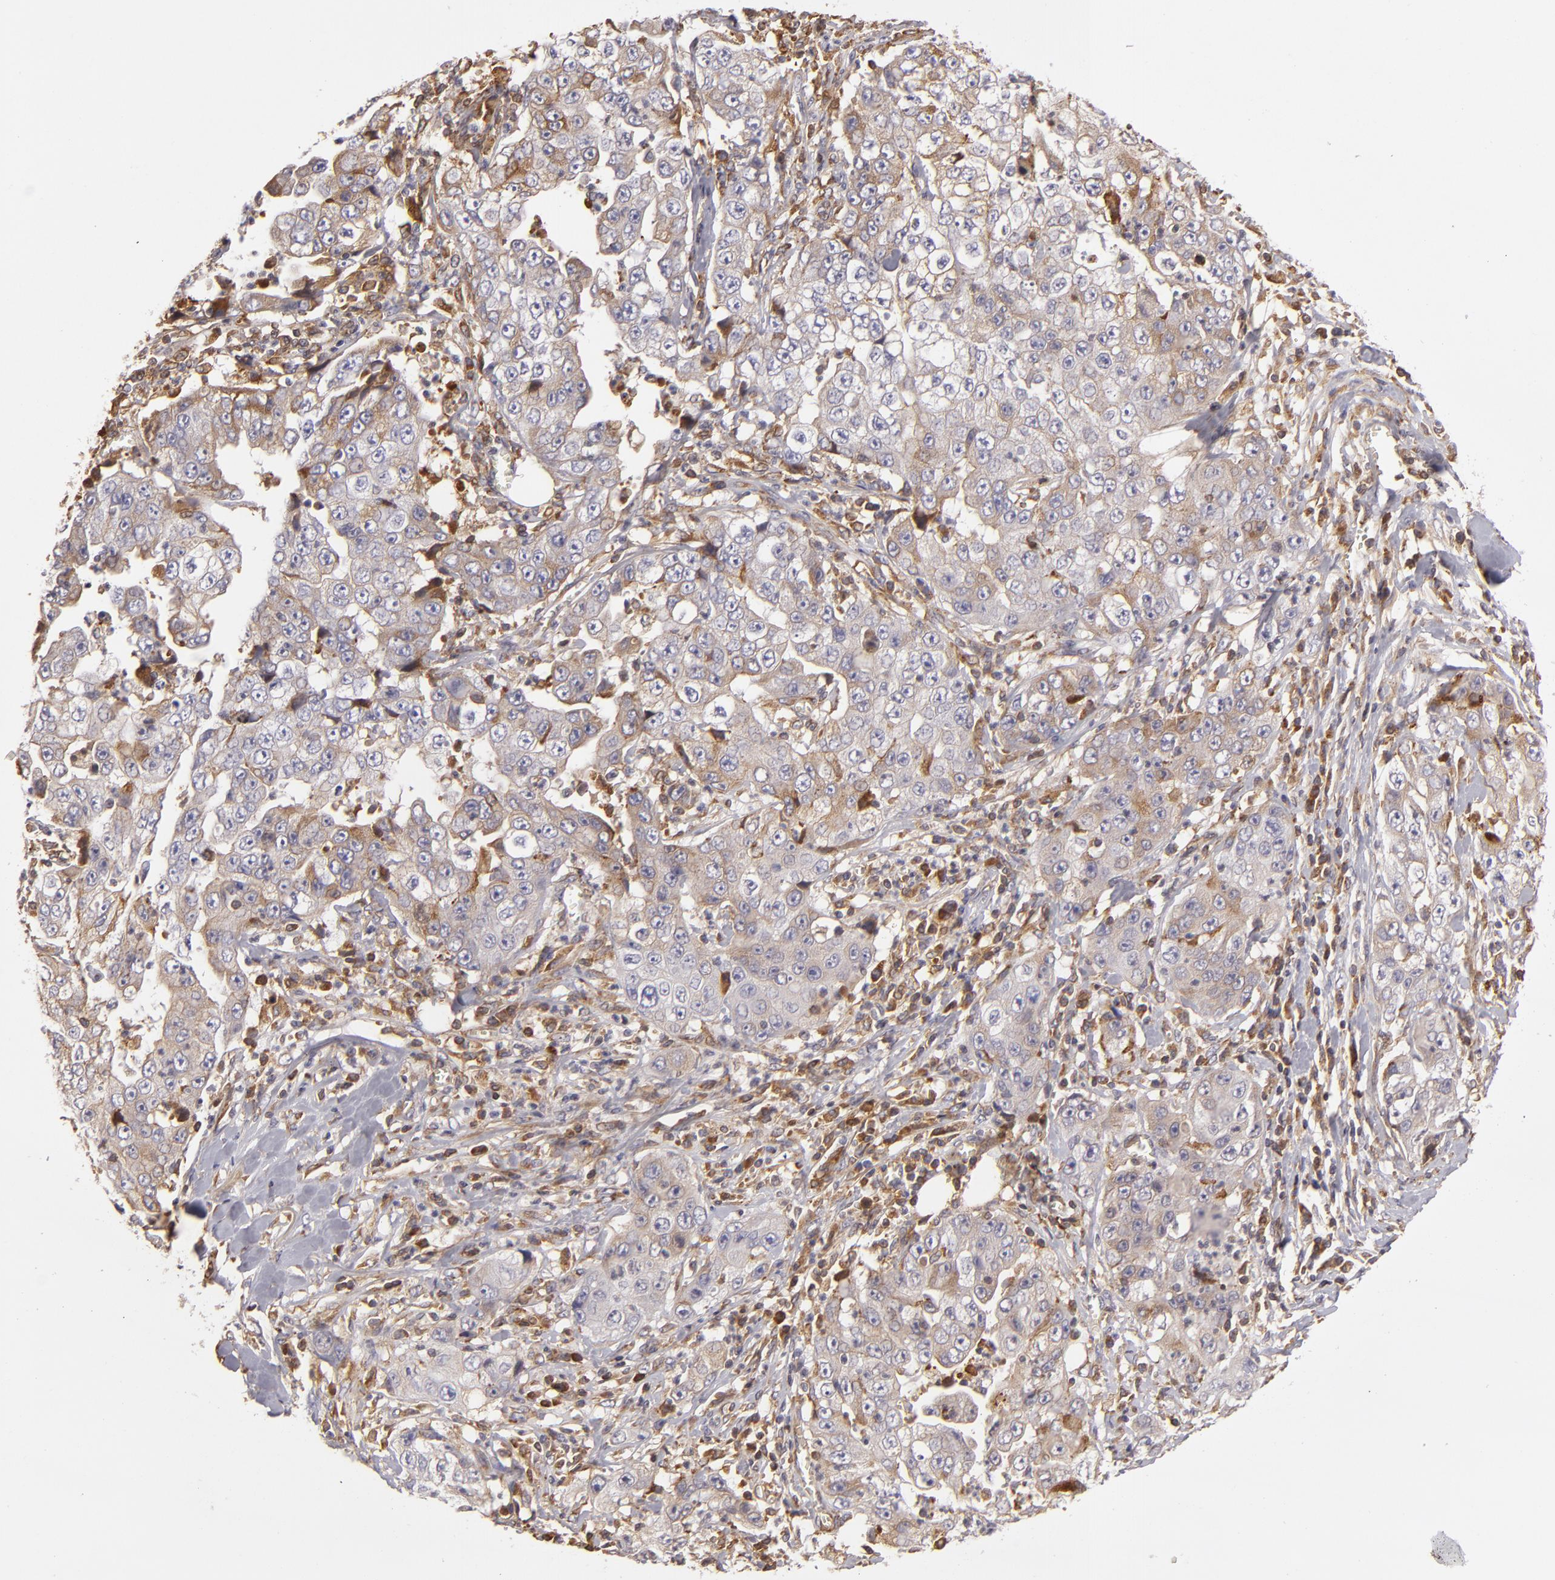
{"staining": {"intensity": "weak", "quantity": ">75%", "location": "cytoplasmic/membranous"}, "tissue": "lung cancer", "cell_type": "Tumor cells", "image_type": "cancer", "snomed": [{"axis": "morphology", "description": "Squamous cell carcinoma, NOS"}, {"axis": "topography", "description": "Lung"}], "caption": "Tumor cells exhibit low levels of weak cytoplasmic/membranous positivity in approximately >75% of cells in lung cancer.", "gene": "CFB", "patient": {"sex": "male", "age": 64}}